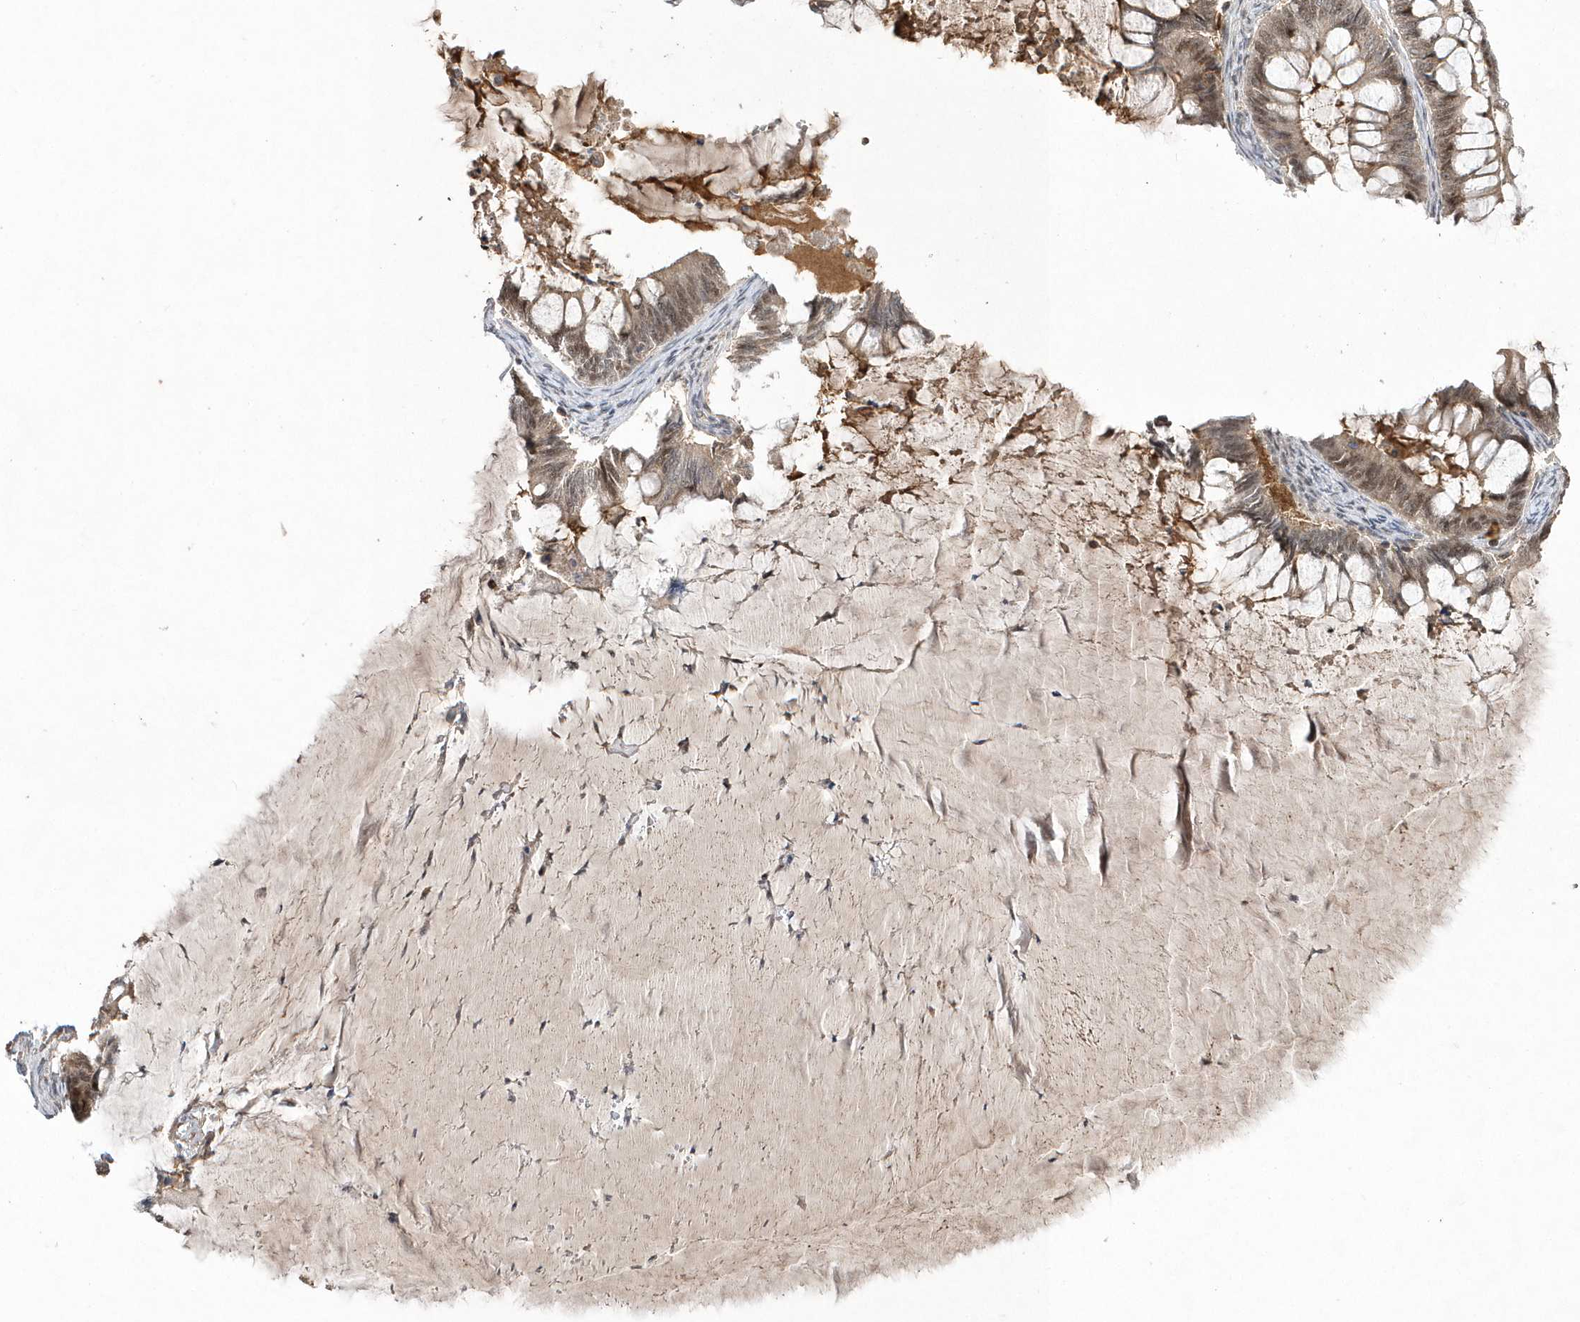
{"staining": {"intensity": "weak", "quantity": ">75%", "location": "nuclear"}, "tissue": "ovarian cancer", "cell_type": "Tumor cells", "image_type": "cancer", "snomed": [{"axis": "morphology", "description": "Cystadenocarcinoma, mucinous, NOS"}, {"axis": "topography", "description": "Ovary"}], "caption": "Immunohistochemistry (IHC) of ovarian cancer (mucinous cystadenocarcinoma) reveals low levels of weak nuclear staining in about >75% of tumor cells. (DAB (3,3'-diaminobenzidine) = brown stain, brightfield microscopy at high magnification).", "gene": "TMEM132B", "patient": {"sex": "female", "age": 61}}